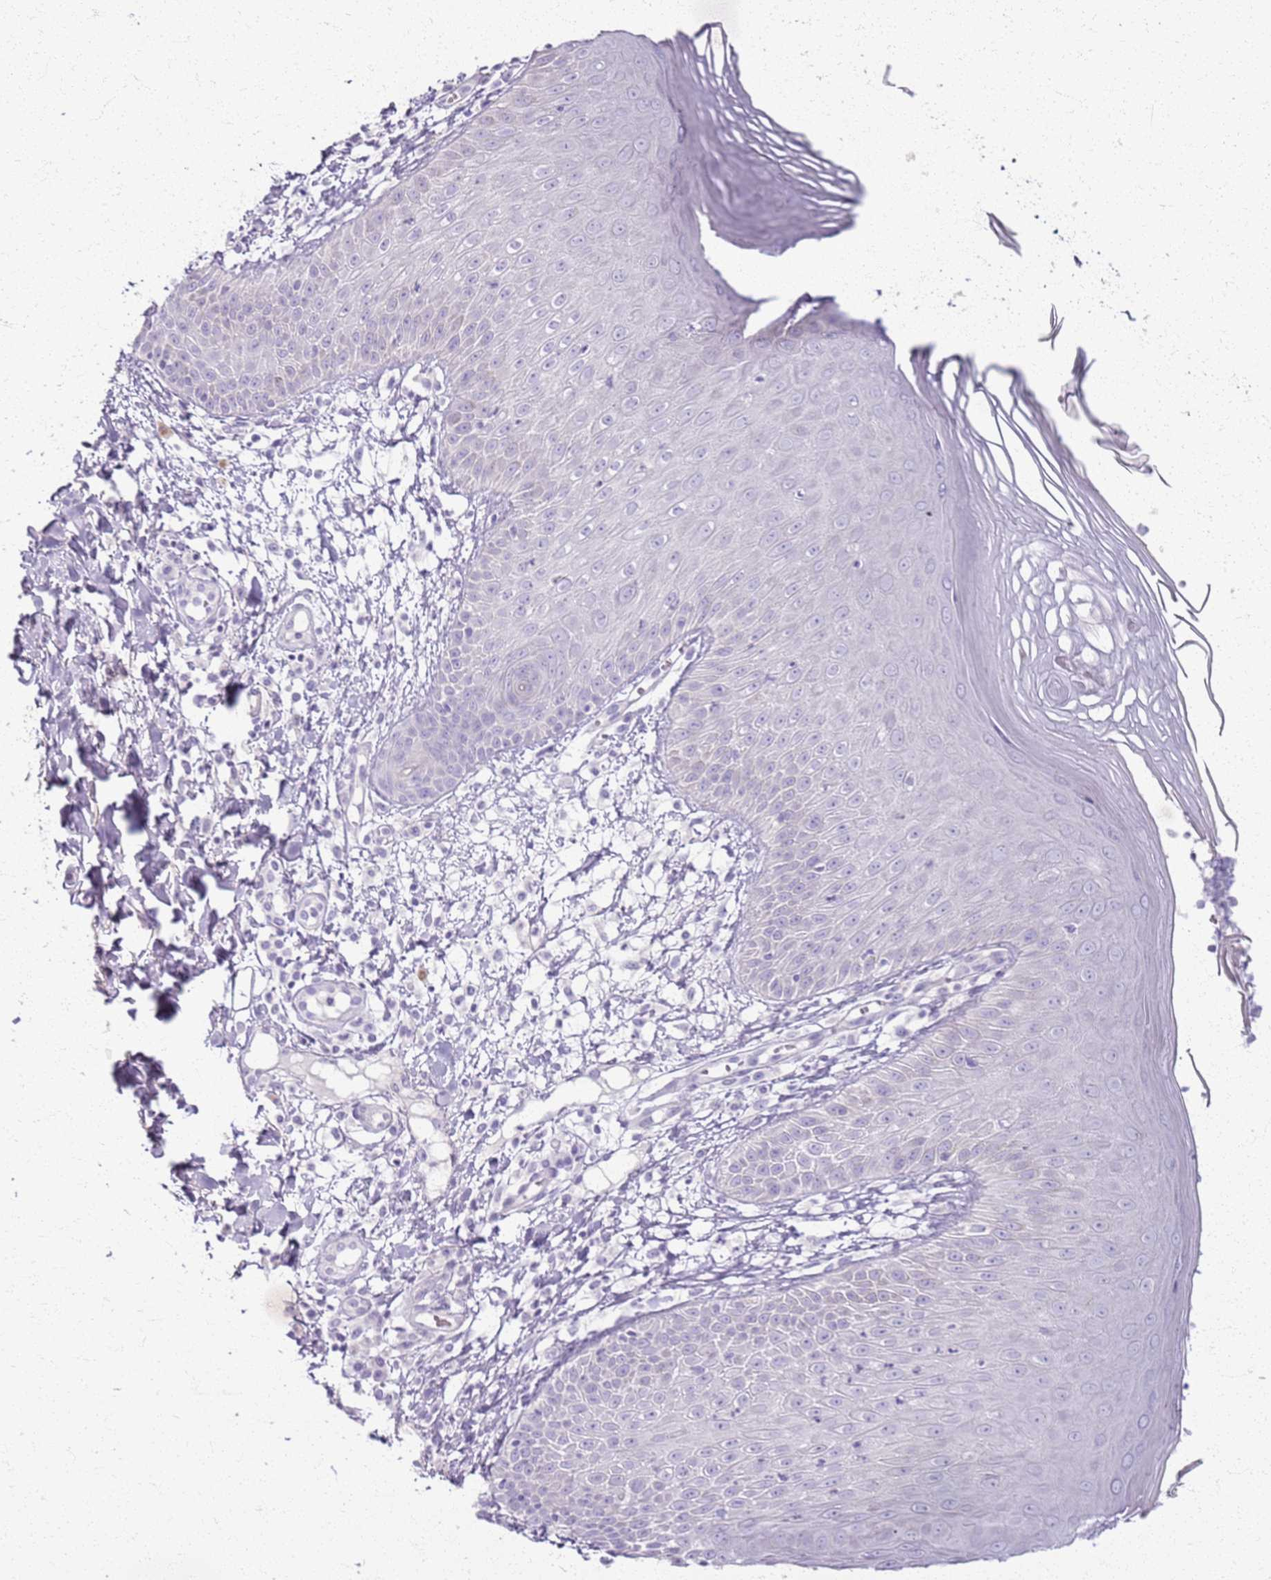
{"staining": {"intensity": "negative", "quantity": "none", "location": "none"}, "tissue": "skin", "cell_type": "Epidermal cells", "image_type": "normal", "snomed": [{"axis": "morphology", "description": "Normal tissue, NOS"}, {"axis": "morphology", "description": "Inflammation, NOS"}, {"axis": "topography", "description": "Soft tissue"}, {"axis": "topography", "description": "Anal"}], "caption": "Human skin stained for a protein using immunohistochemistry exhibits no staining in epidermal cells.", "gene": "CSRP3", "patient": {"sex": "female", "age": 15}}